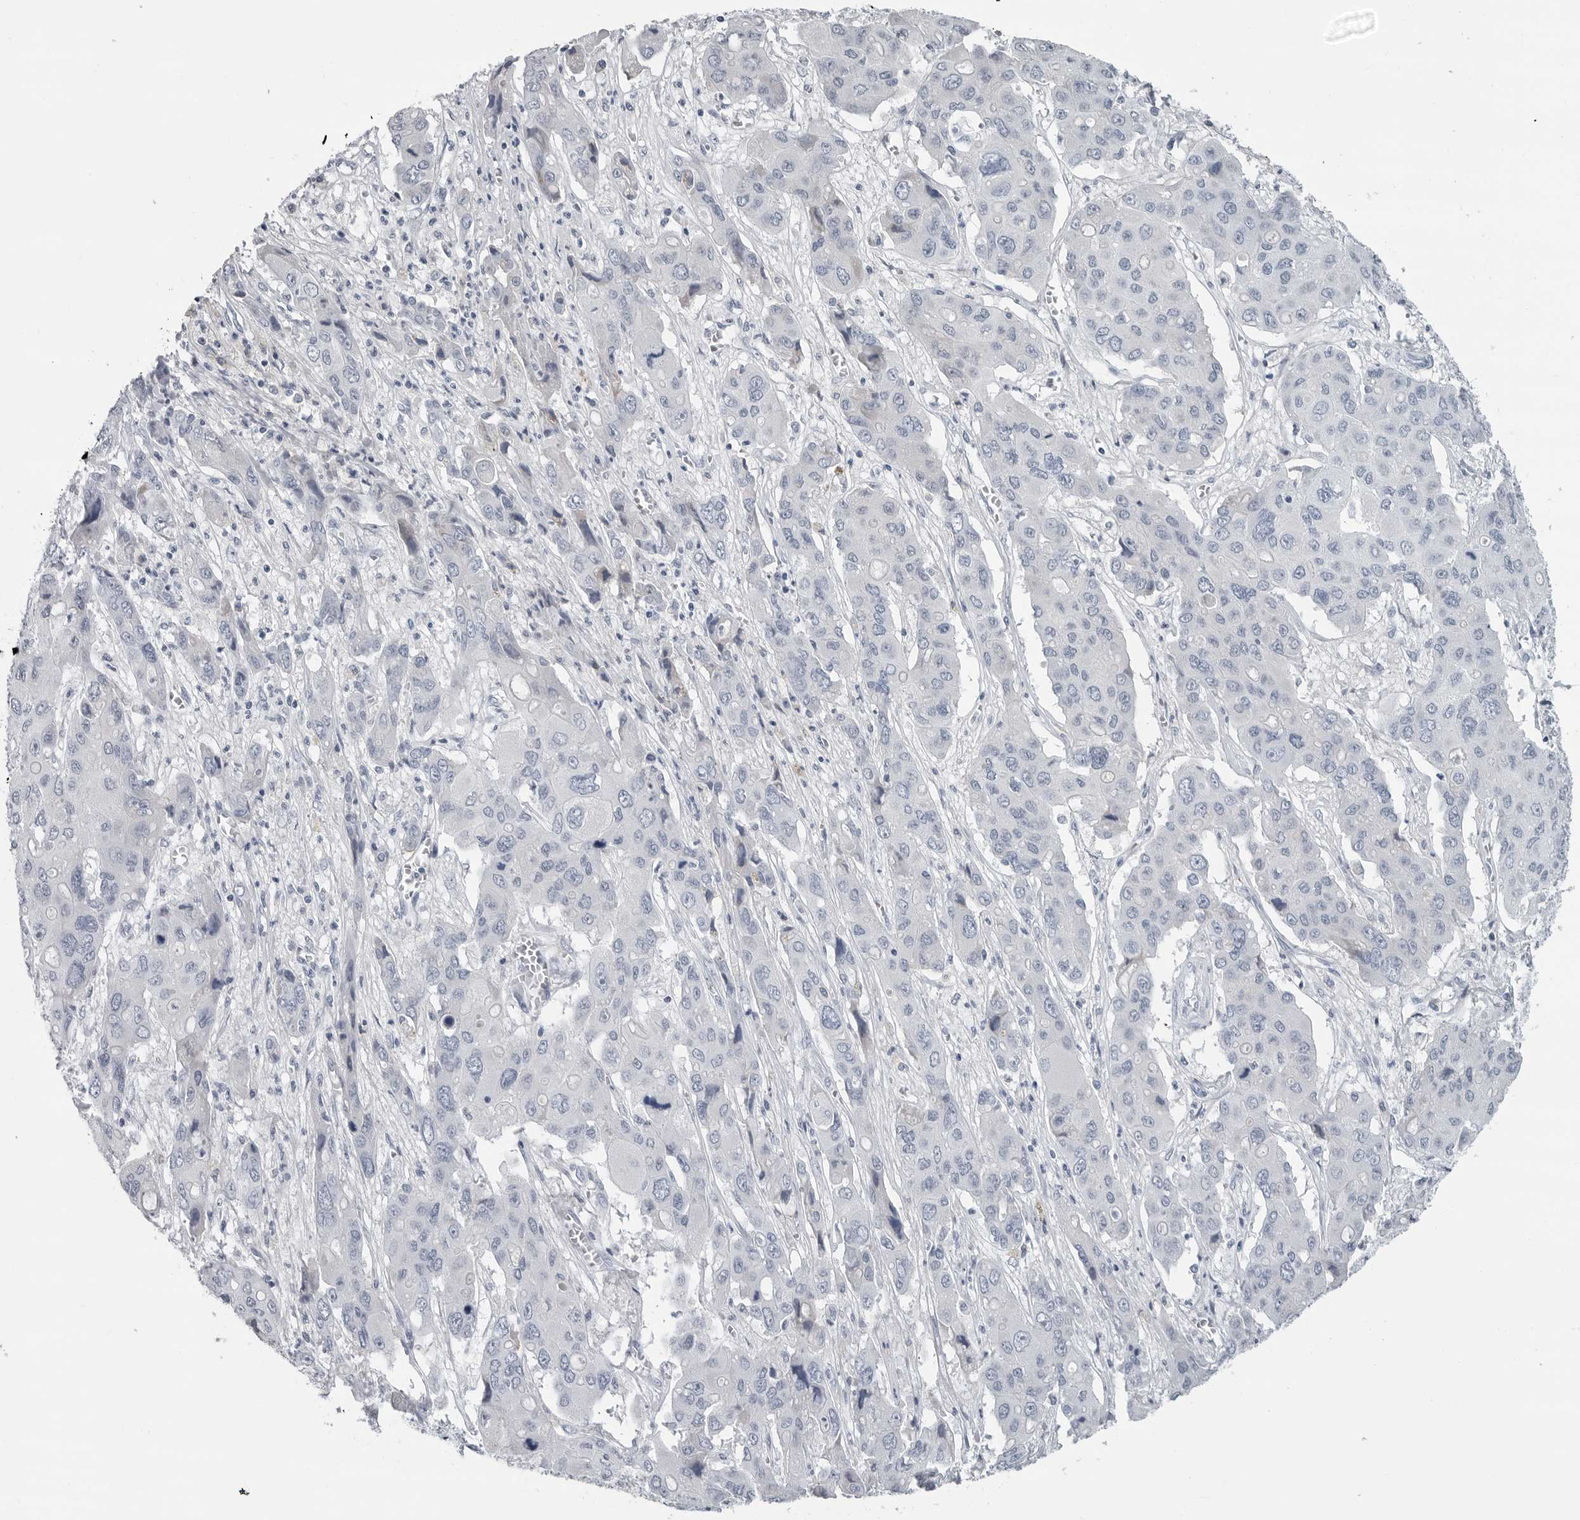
{"staining": {"intensity": "negative", "quantity": "none", "location": "none"}, "tissue": "liver cancer", "cell_type": "Tumor cells", "image_type": "cancer", "snomed": [{"axis": "morphology", "description": "Cholangiocarcinoma"}, {"axis": "topography", "description": "Liver"}], "caption": "IHC photomicrograph of neoplastic tissue: liver cancer (cholangiocarcinoma) stained with DAB reveals no significant protein positivity in tumor cells.", "gene": "AMPD1", "patient": {"sex": "male", "age": 67}}